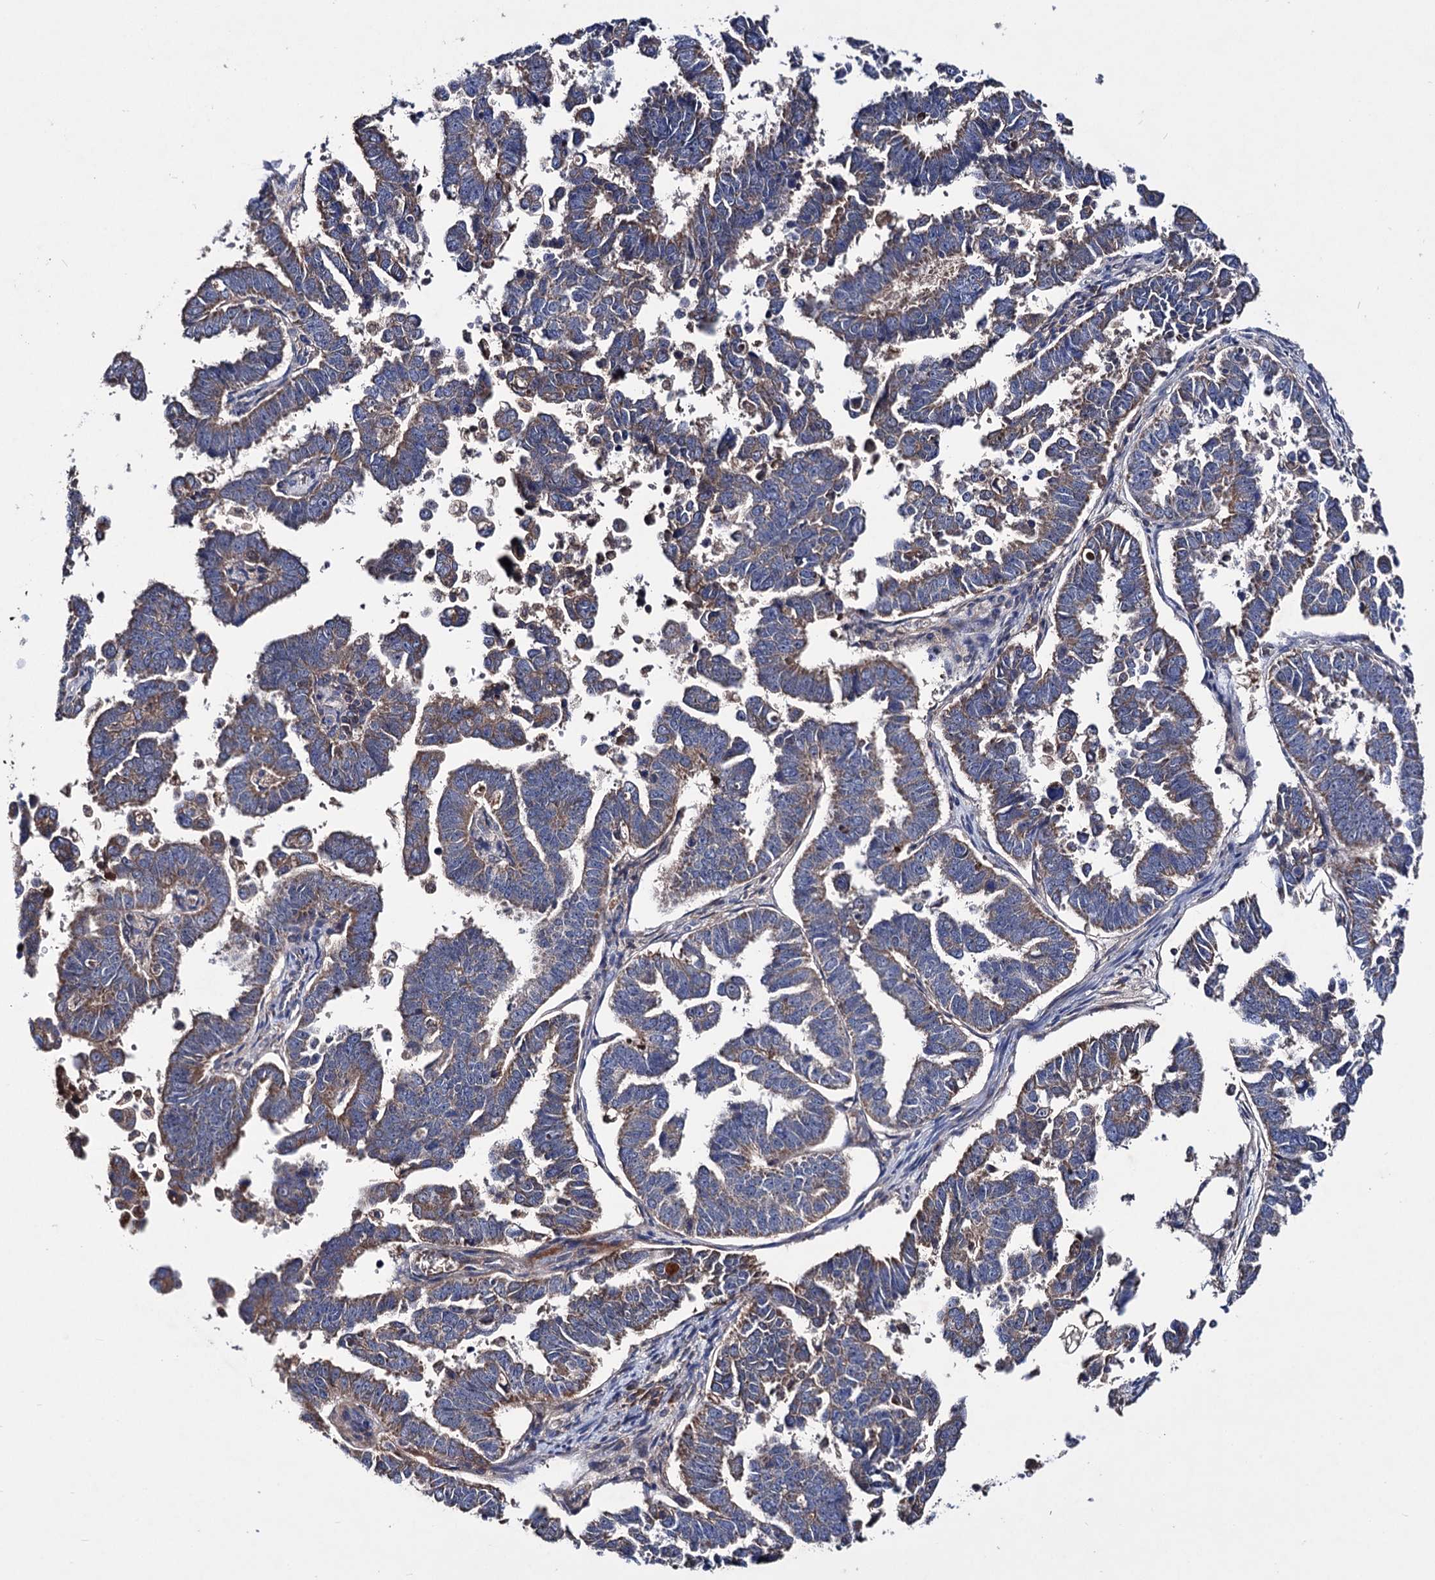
{"staining": {"intensity": "weak", "quantity": ">75%", "location": "cytoplasmic/membranous"}, "tissue": "endometrial cancer", "cell_type": "Tumor cells", "image_type": "cancer", "snomed": [{"axis": "morphology", "description": "Adenocarcinoma, NOS"}, {"axis": "topography", "description": "Endometrium"}], "caption": "A high-resolution histopathology image shows IHC staining of endometrial cancer (adenocarcinoma), which reveals weak cytoplasmic/membranous staining in about >75% of tumor cells.", "gene": "CLPB", "patient": {"sex": "female", "age": 75}}